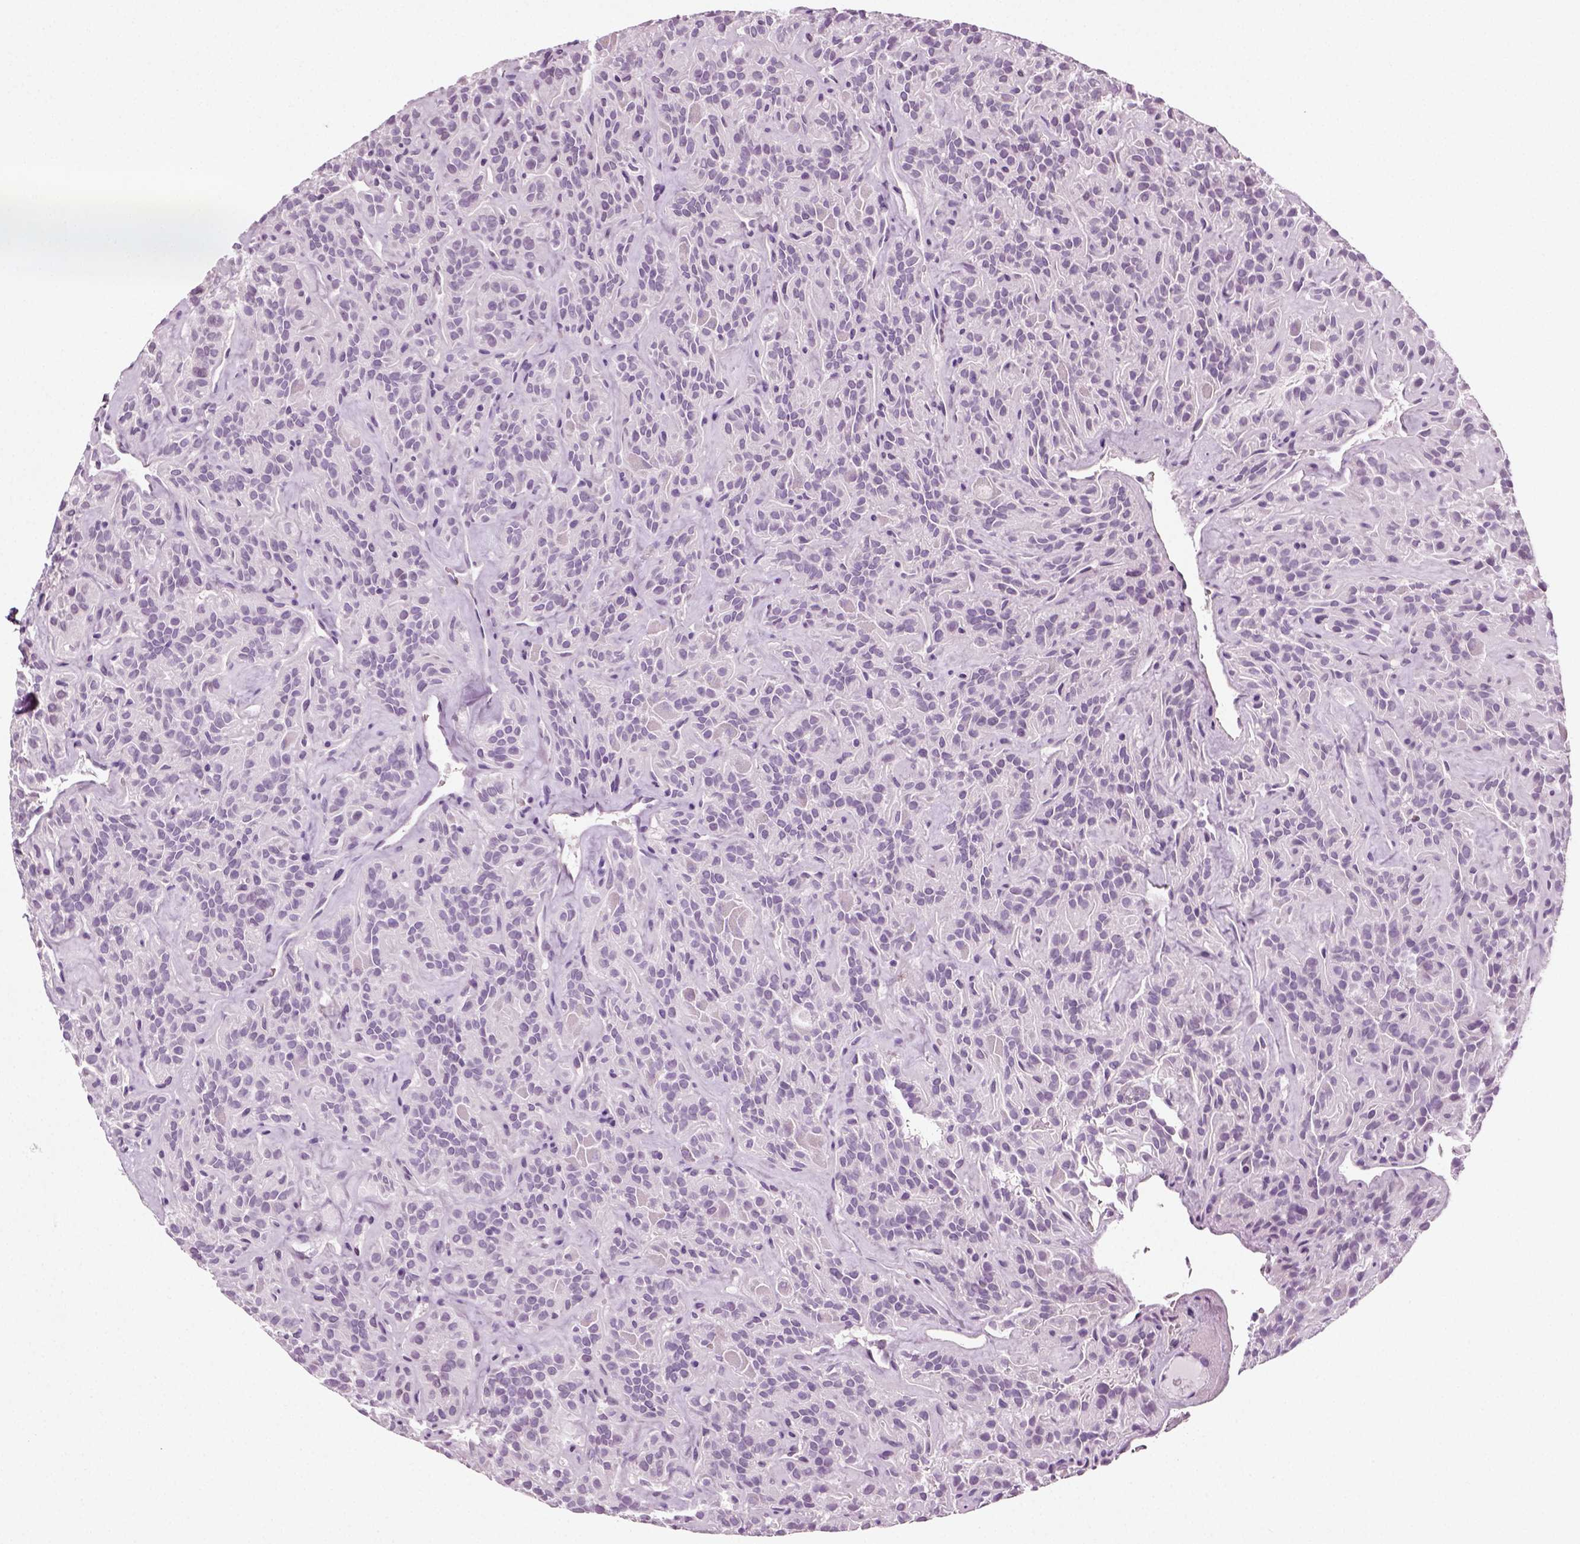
{"staining": {"intensity": "negative", "quantity": "none", "location": "none"}, "tissue": "thyroid cancer", "cell_type": "Tumor cells", "image_type": "cancer", "snomed": [{"axis": "morphology", "description": "Papillary adenocarcinoma, NOS"}, {"axis": "topography", "description": "Thyroid gland"}], "caption": "A micrograph of human thyroid cancer is negative for staining in tumor cells.", "gene": "SPATA31E1", "patient": {"sex": "female", "age": 45}}